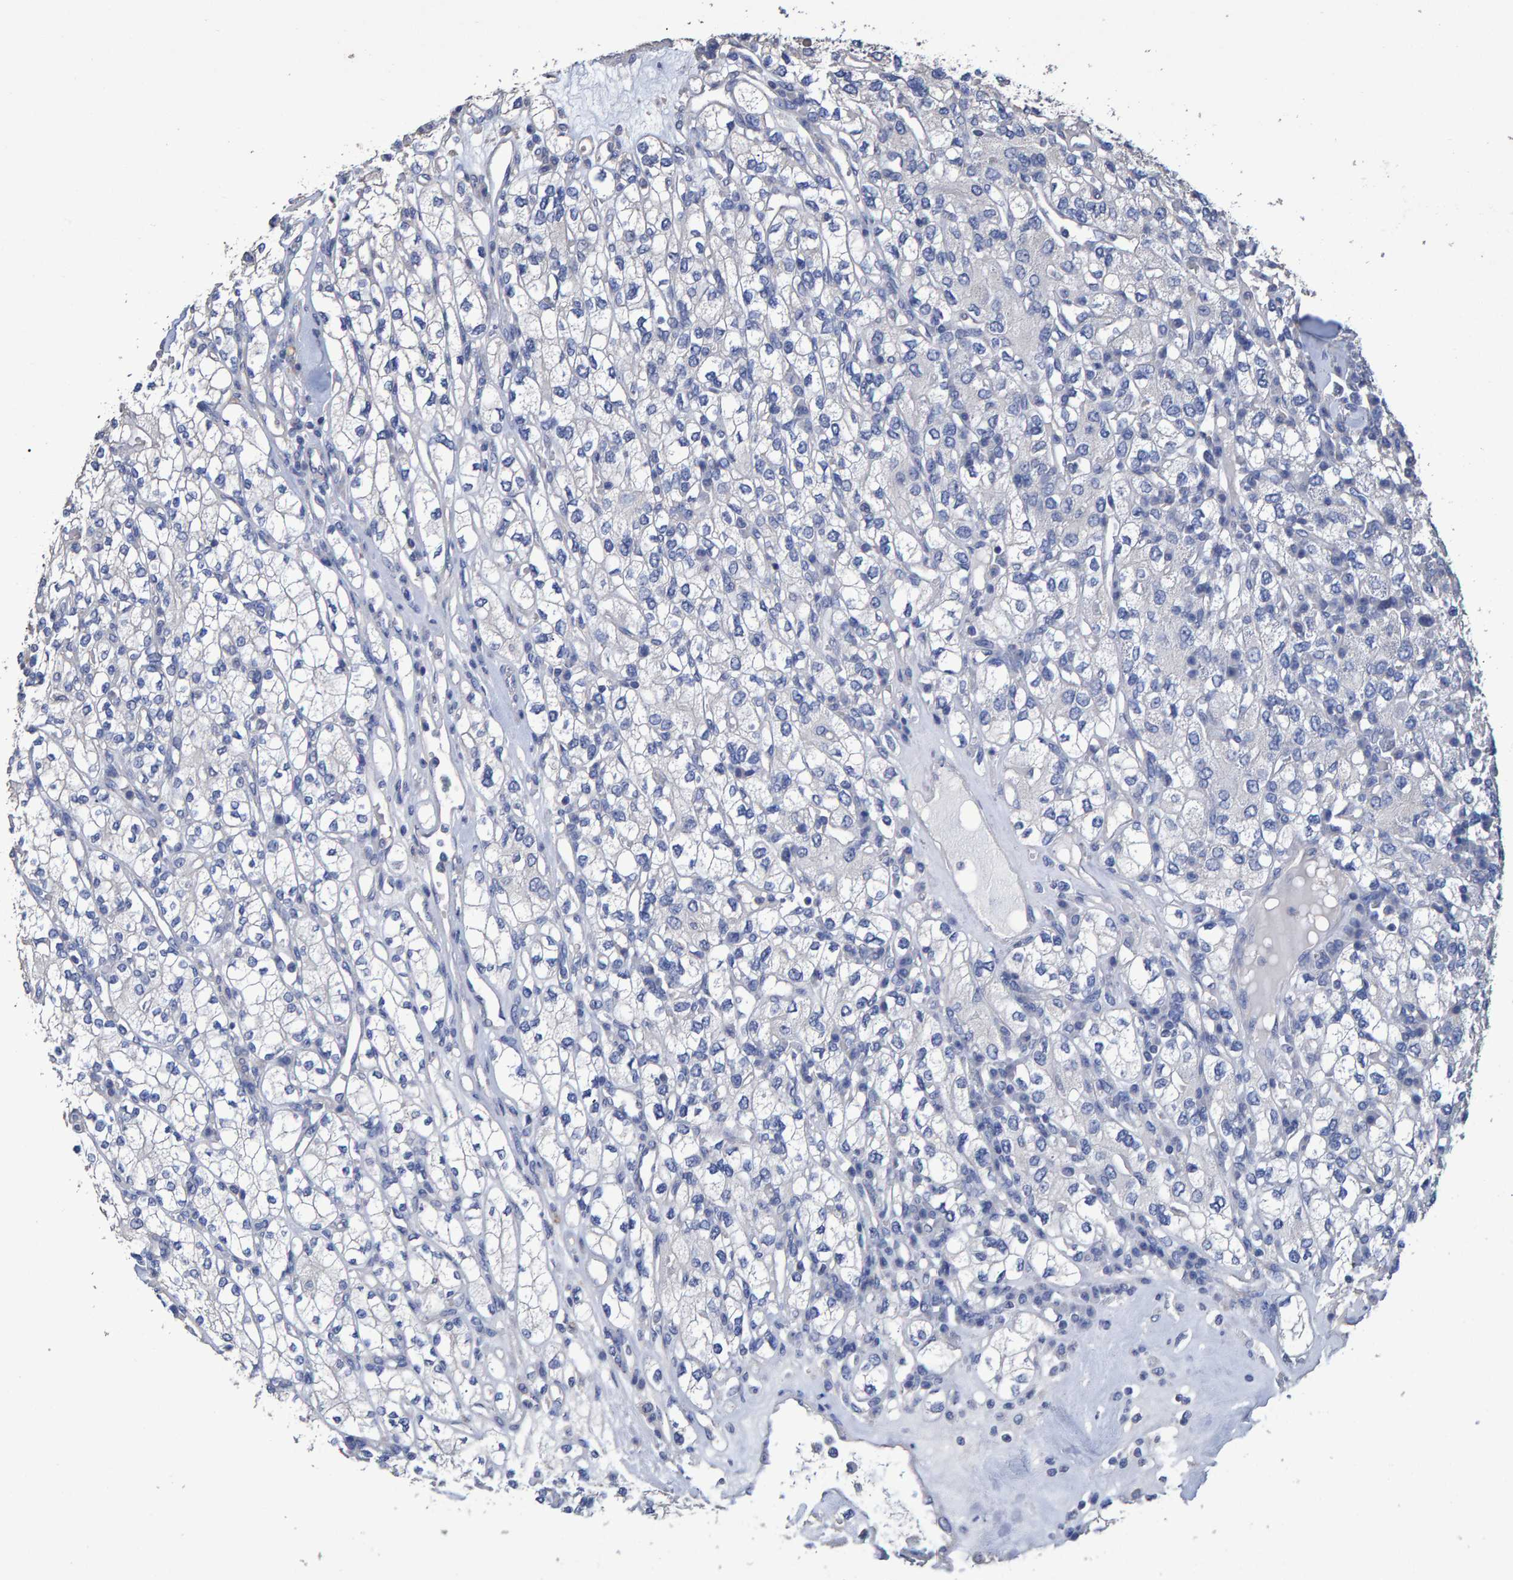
{"staining": {"intensity": "negative", "quantity": "none", "location": "none"}, "tissue": "renal cancer", "cell_type": "Tumor cells", "image_type": "cancer", "snomed": [{"axis": "morphology", "description": "Adenocarcinoma, NOS"}, {"axis": "topography", "description": "Kidney"}], "caption": "Renal cancer (adenocarcinoma) was stained to show a protein in brown. There is no significant positivity in tumor cells. (DAB immunohistochemistry (IHC) visualized using brightfield microscopy, high magnification).", "gene": "HEMGN", "patient": {"sex": "male", "age": 77}}